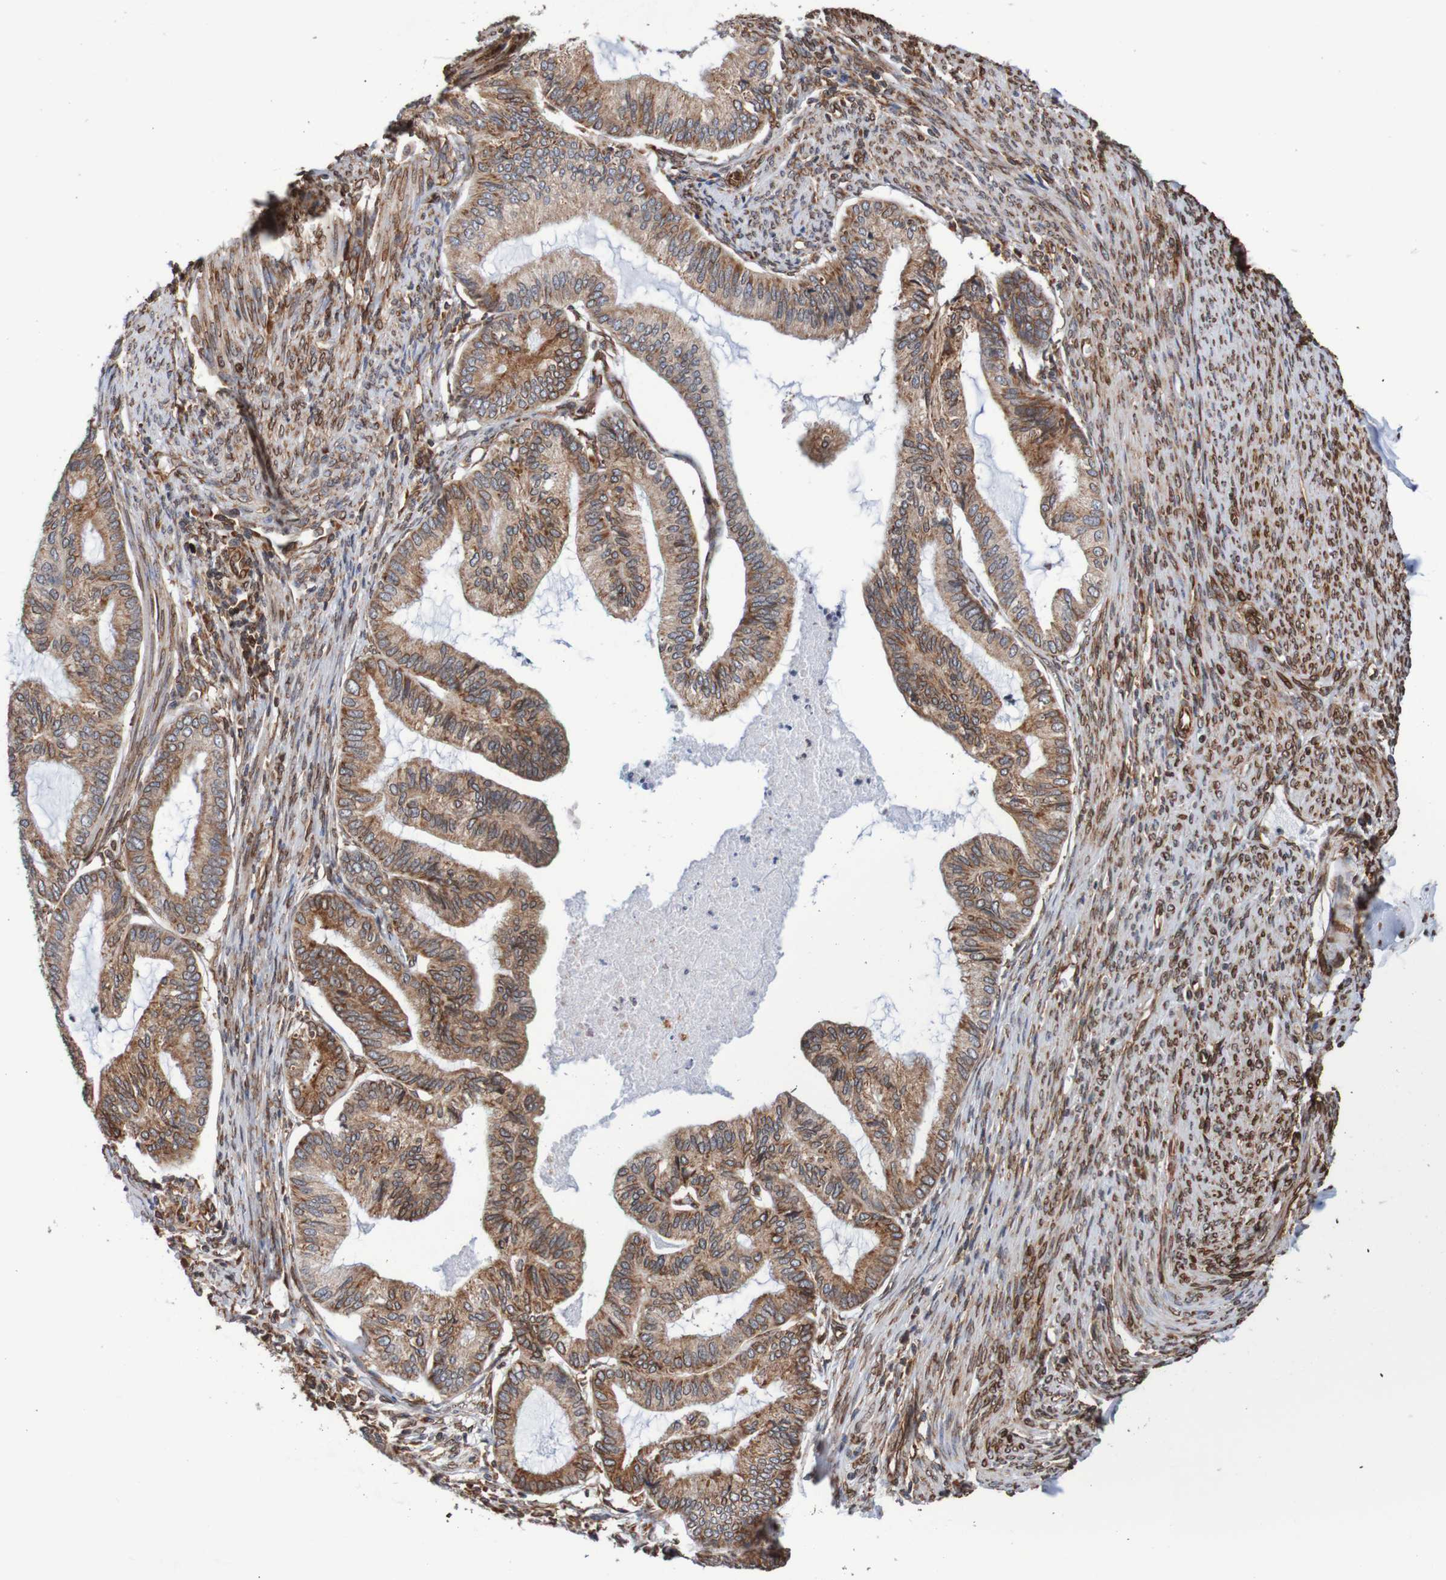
{"staining": {"intensity": "moderate", "quantity": ">75%", "location": "cytoplasmic/membranous,nuclear"}, "tissue": "cervical cancer", "cell_type": "Tumor cells", "image_type": "cancer", "snomed": [{"axis": "morphology", "description": "Normal tissue, NOS"}, {"axis": "morphology", "description": "Adenocarcinoma, NOS"}, {"axis": "topography", "description": "Cervix"}, {"axis": "topography", "description": "Endometrium"}], "caption": "Cervical adenocarcinoma stained with DAB IHC demonstrates medium levels of moderate cytoplasmic/membranous and nuclear staining in about >75% of tumor cells.", "gene": "TMEM109", "patient": {"sex": "female", "age": 86}}